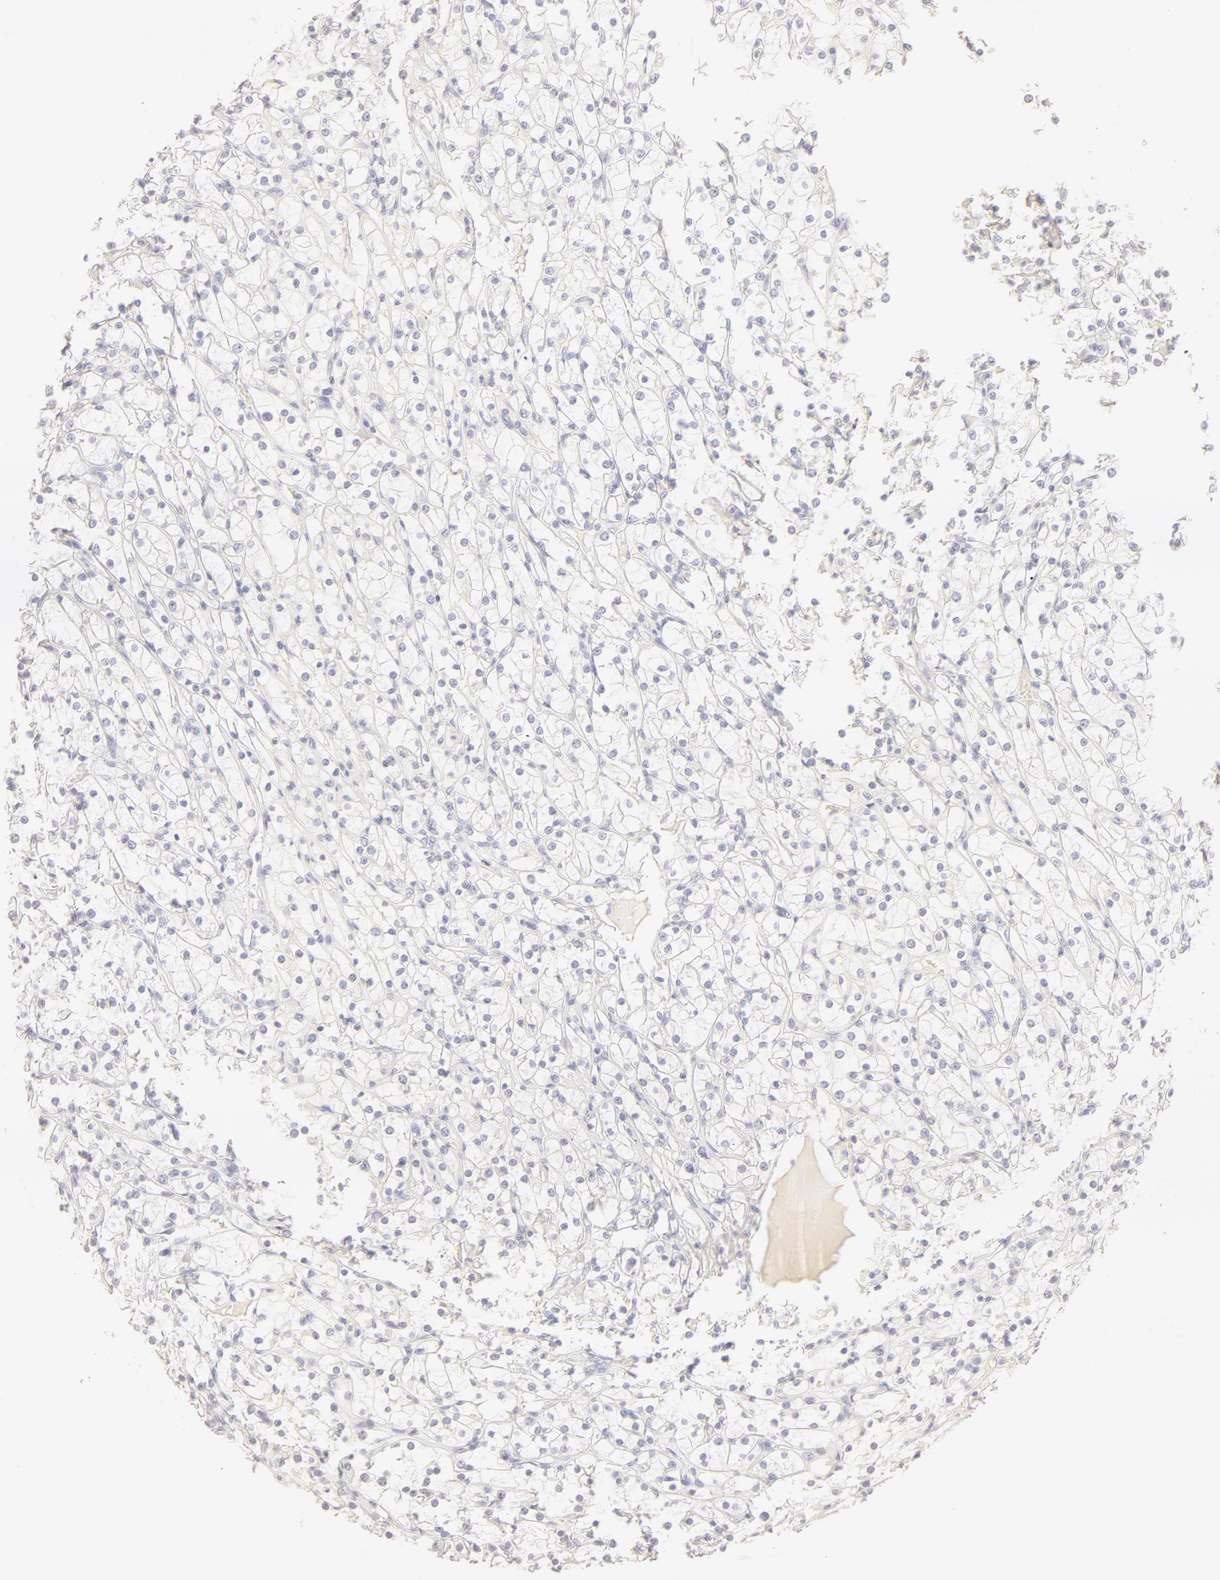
{"staining": {"intensity": "negative", "quantity": "none", "location": "none"}, "tissue": "renal cancer", "cell_type": "Tumor cells", "image_type": "cancer", "snomed": [{"axis": "morphology", "description": "Adenocarcinoma, NOS"}, {"axis": "topography", "description": "Kidney"}], "caption": "Renal adenocarcinoma was stained to show a protein in brown. There is no significant positivity in tumor cells.", "gene": "LGALS7B", "patient": {"sex": "female", "age": 73}}